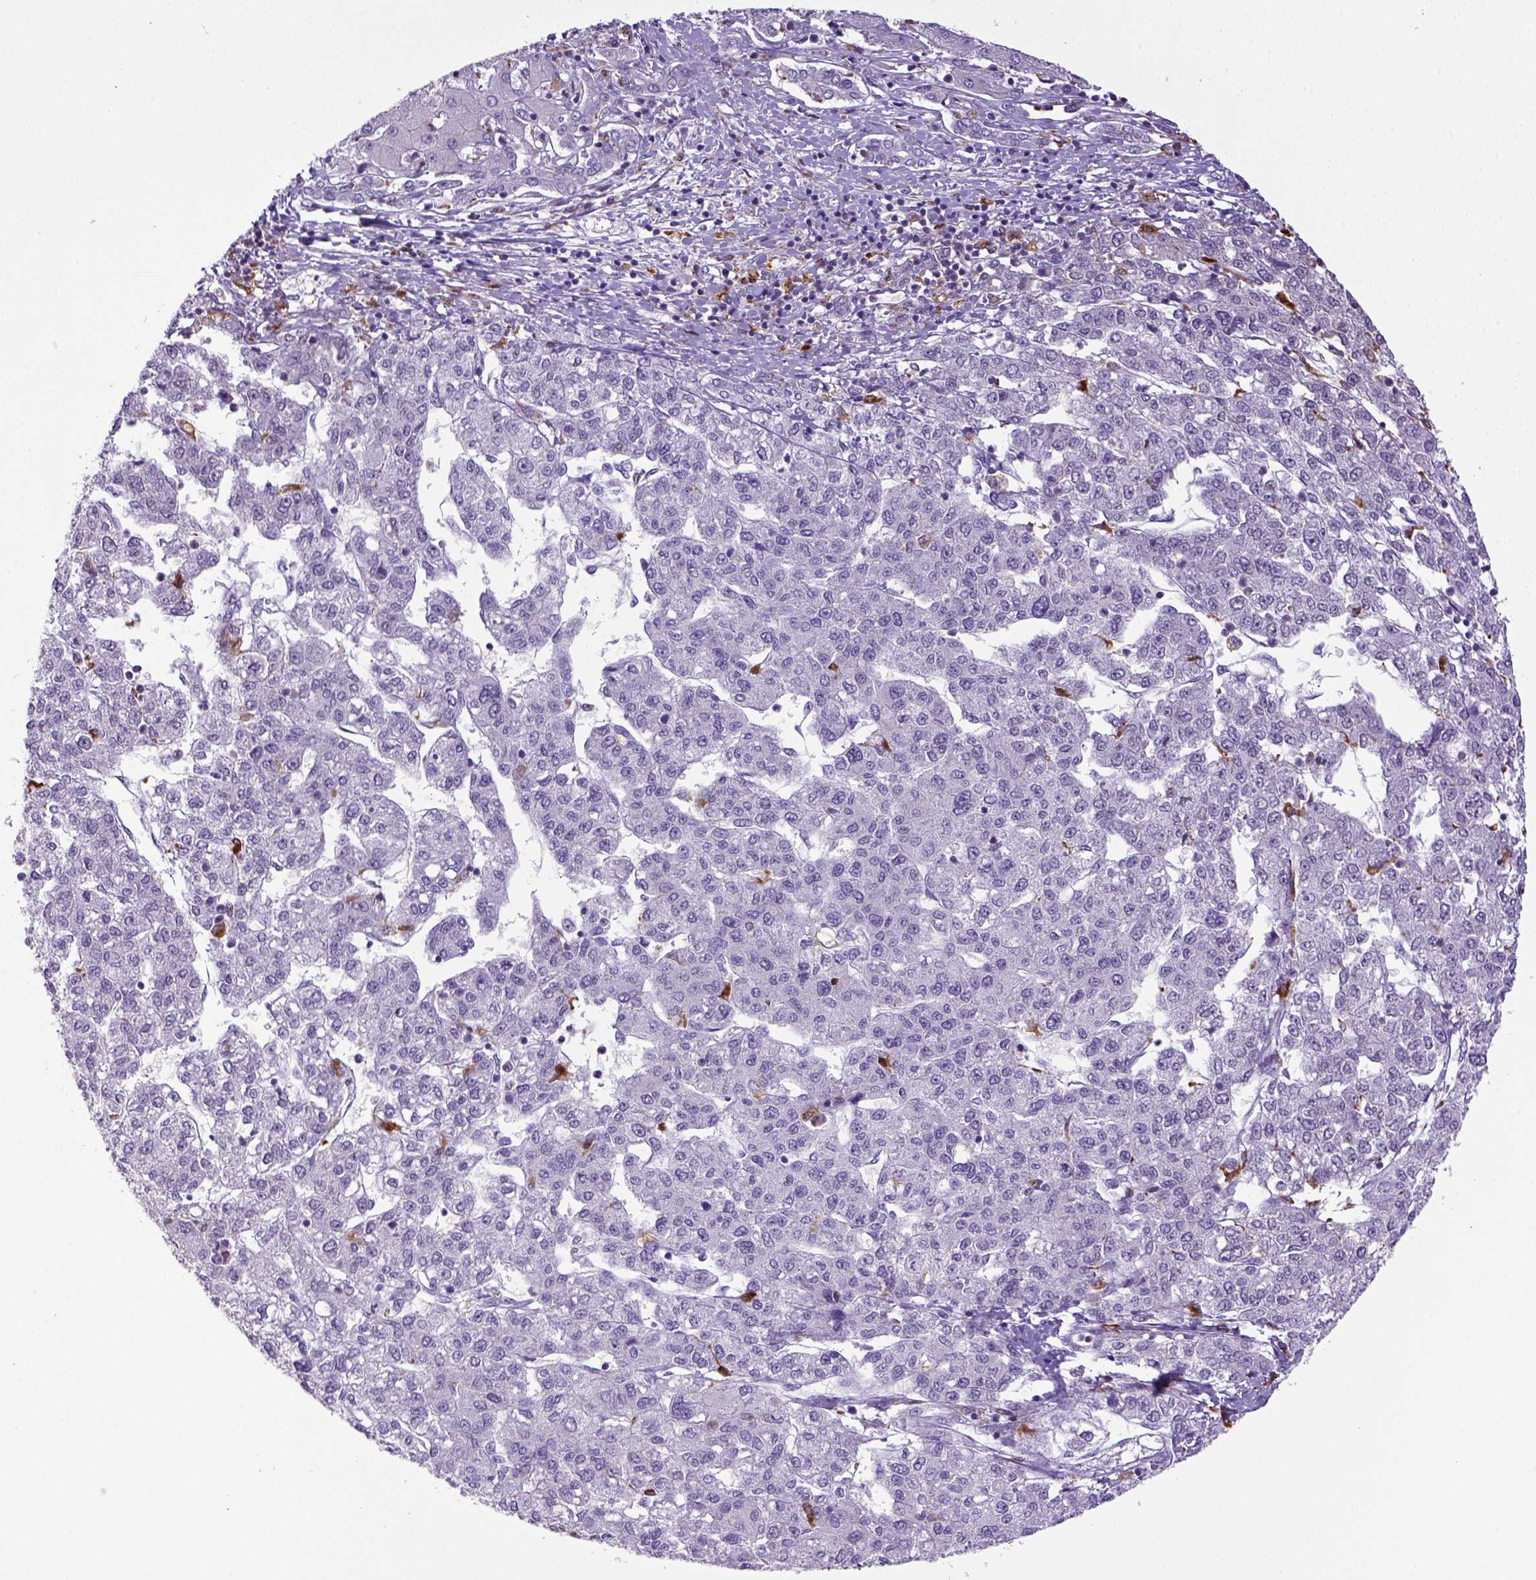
{"staining": {"intensity": "negative", "quantity": "none", "location": "none"}, "tissue": "liver cancer", "cell_type": "Tumor cells", "image_type": "cancer", "snomed": [{"axis": "morphology", "description": "Carcinoma, Hepatocellular, NOS"}, {"axis": "topography", "description": "Liver"}], "caption": "Immunohistochemical staining of liver hepatocellular carcinoma demonstrates no significant expression in tumor cells. The staining is performed using DAB brown chromogen with nuclei counter-stained in using hematoxylin.", "gene": "CD68", "patient": {"sex": "male", "age": 56}}